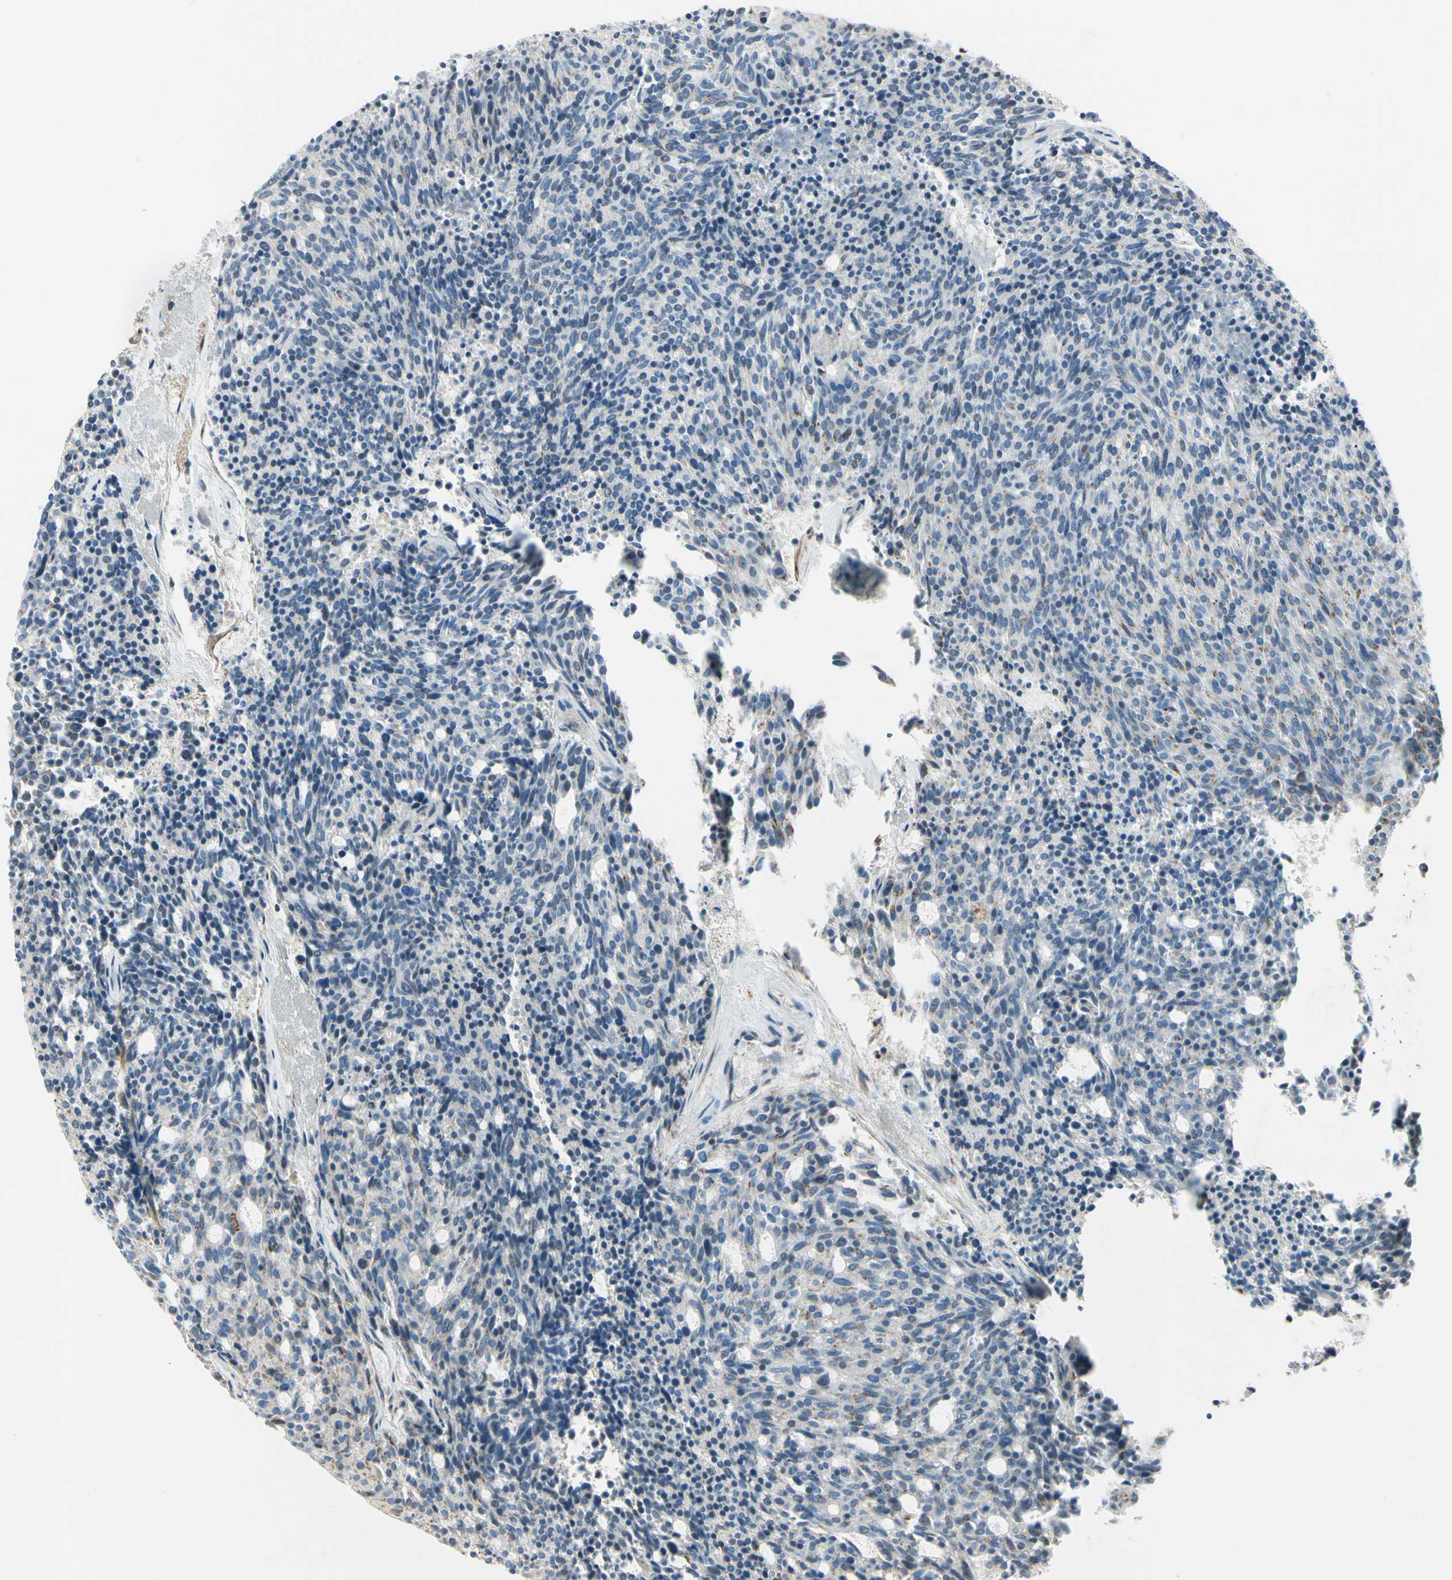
{"staining": {"intensity": "moderate", "quantity": "<25%", "location": "cytoplasmic/membranous"}, "tissue": "carcinoid", "cell_type": "Tumor cells", "image_type": "cancer", "snomed": [{"axis": "morphology", "description": "Carcinoid, malignant, NOS"}, {"axis": "topography", "description": "Pancreas"}], "caption": "Immunohistochemistry (IHC) micrograph of carcinoid stained for a protein (brown), which demonstrates low levels of moderate cytoplasmic/membranous staining in approximately <25% of tumor cells.", "gene": "ABCA3", "patient": {"sex": "female", "age": 54}}